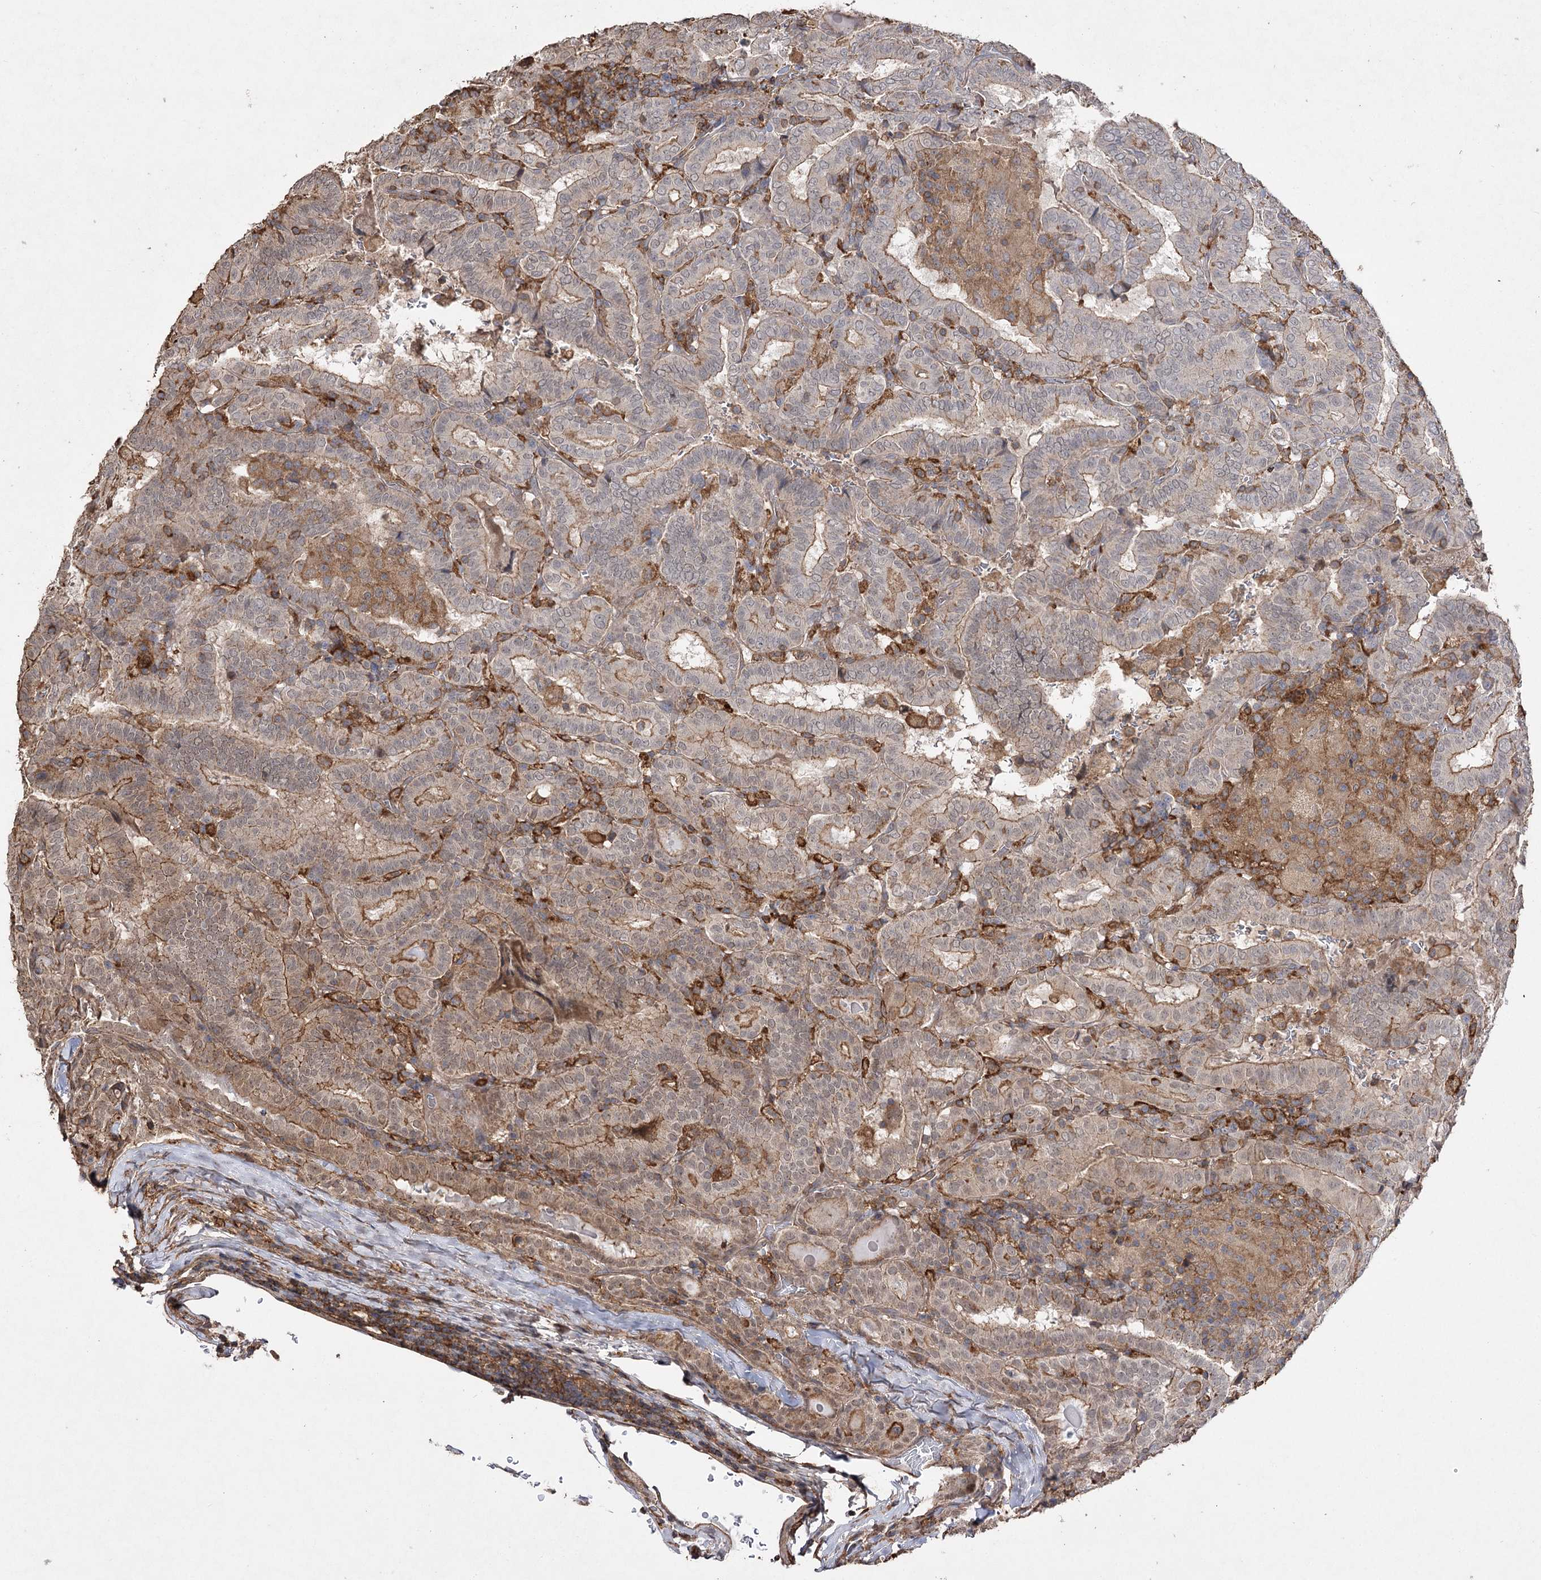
{"staining": {"intensity": "moderate", "quantity": "25%-75%", "location": "cytoplasmic/membranous"}, "tissue": "thyroid cancer", "cell_type": "Tumor cells", "image_type": "cancer", "snomed": [{"axis": "morphology", "description": "Papillary adenocarcinoma, NOS"}, {"axis": "topography", "description": "Thyroid gland"}], "caption": "Immunohistochemical staining of human papillary adenocarcinoma (thyroid) reveals moderate cytoplasmic/membranous protein expression in about 25%-75% of tumor cells. The protein is shown in brown color, while the nuclei are stained blue.", "gene": "OBSL1", "patient": {"sex": "female", "age": 72}}